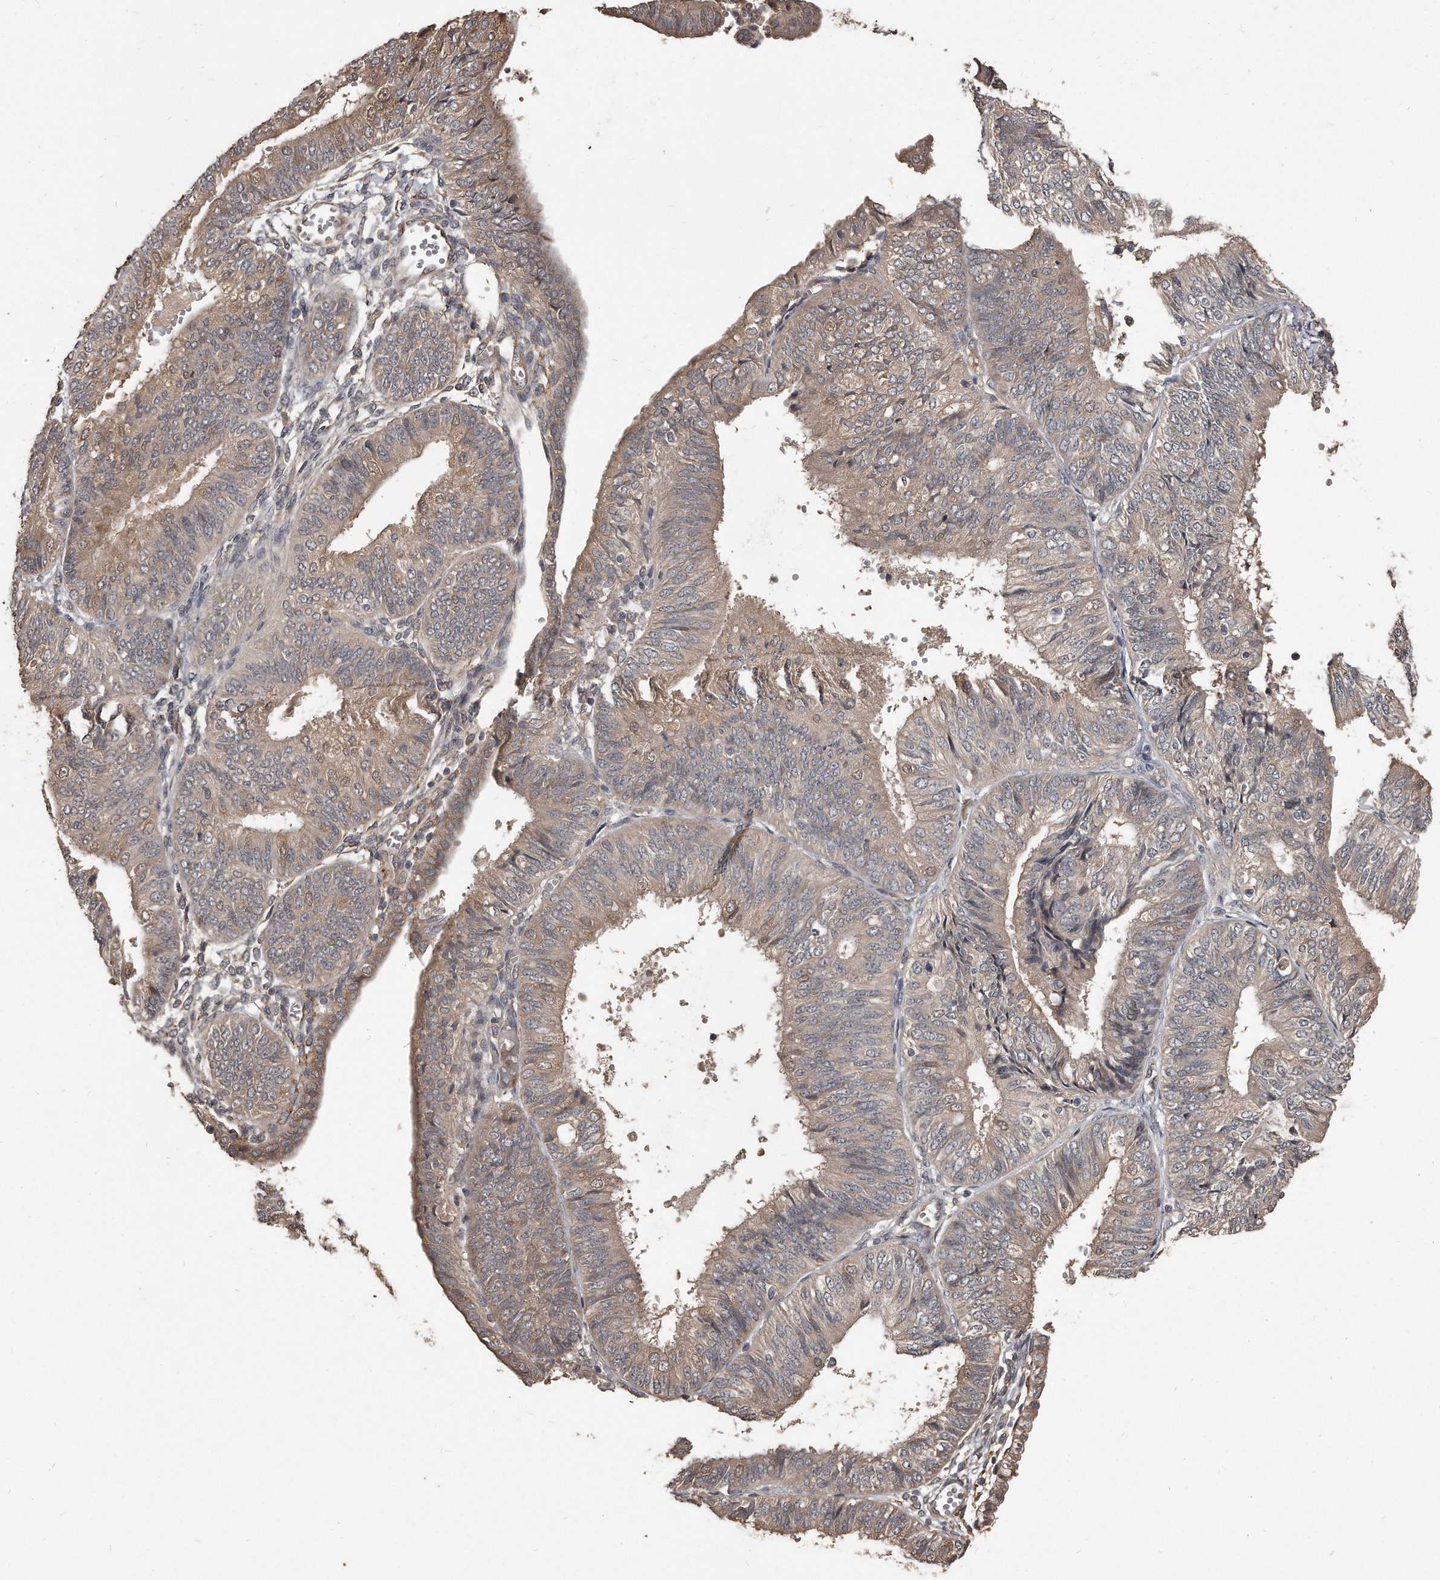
{"staining": {"intensity": "weak", "quantity": "25%-75%", "location": "cytoplasmic/membranous"}, "tissue": "endometrial cancer", "cell_type": "Tumor cells", "image_type": "cancer", "snomed": [{"axis": "morphology", "description": "Adenocarcinoma, NOS"}, {"axis": "topography", "description": "Endometrium"}], "caption": "Human adenocarcinoma (endometrial) stained with a protein marker exhibits weak staining in tumor cells.", "gene": "GRB10", "patient": {"sex": "female", "age": 58}}